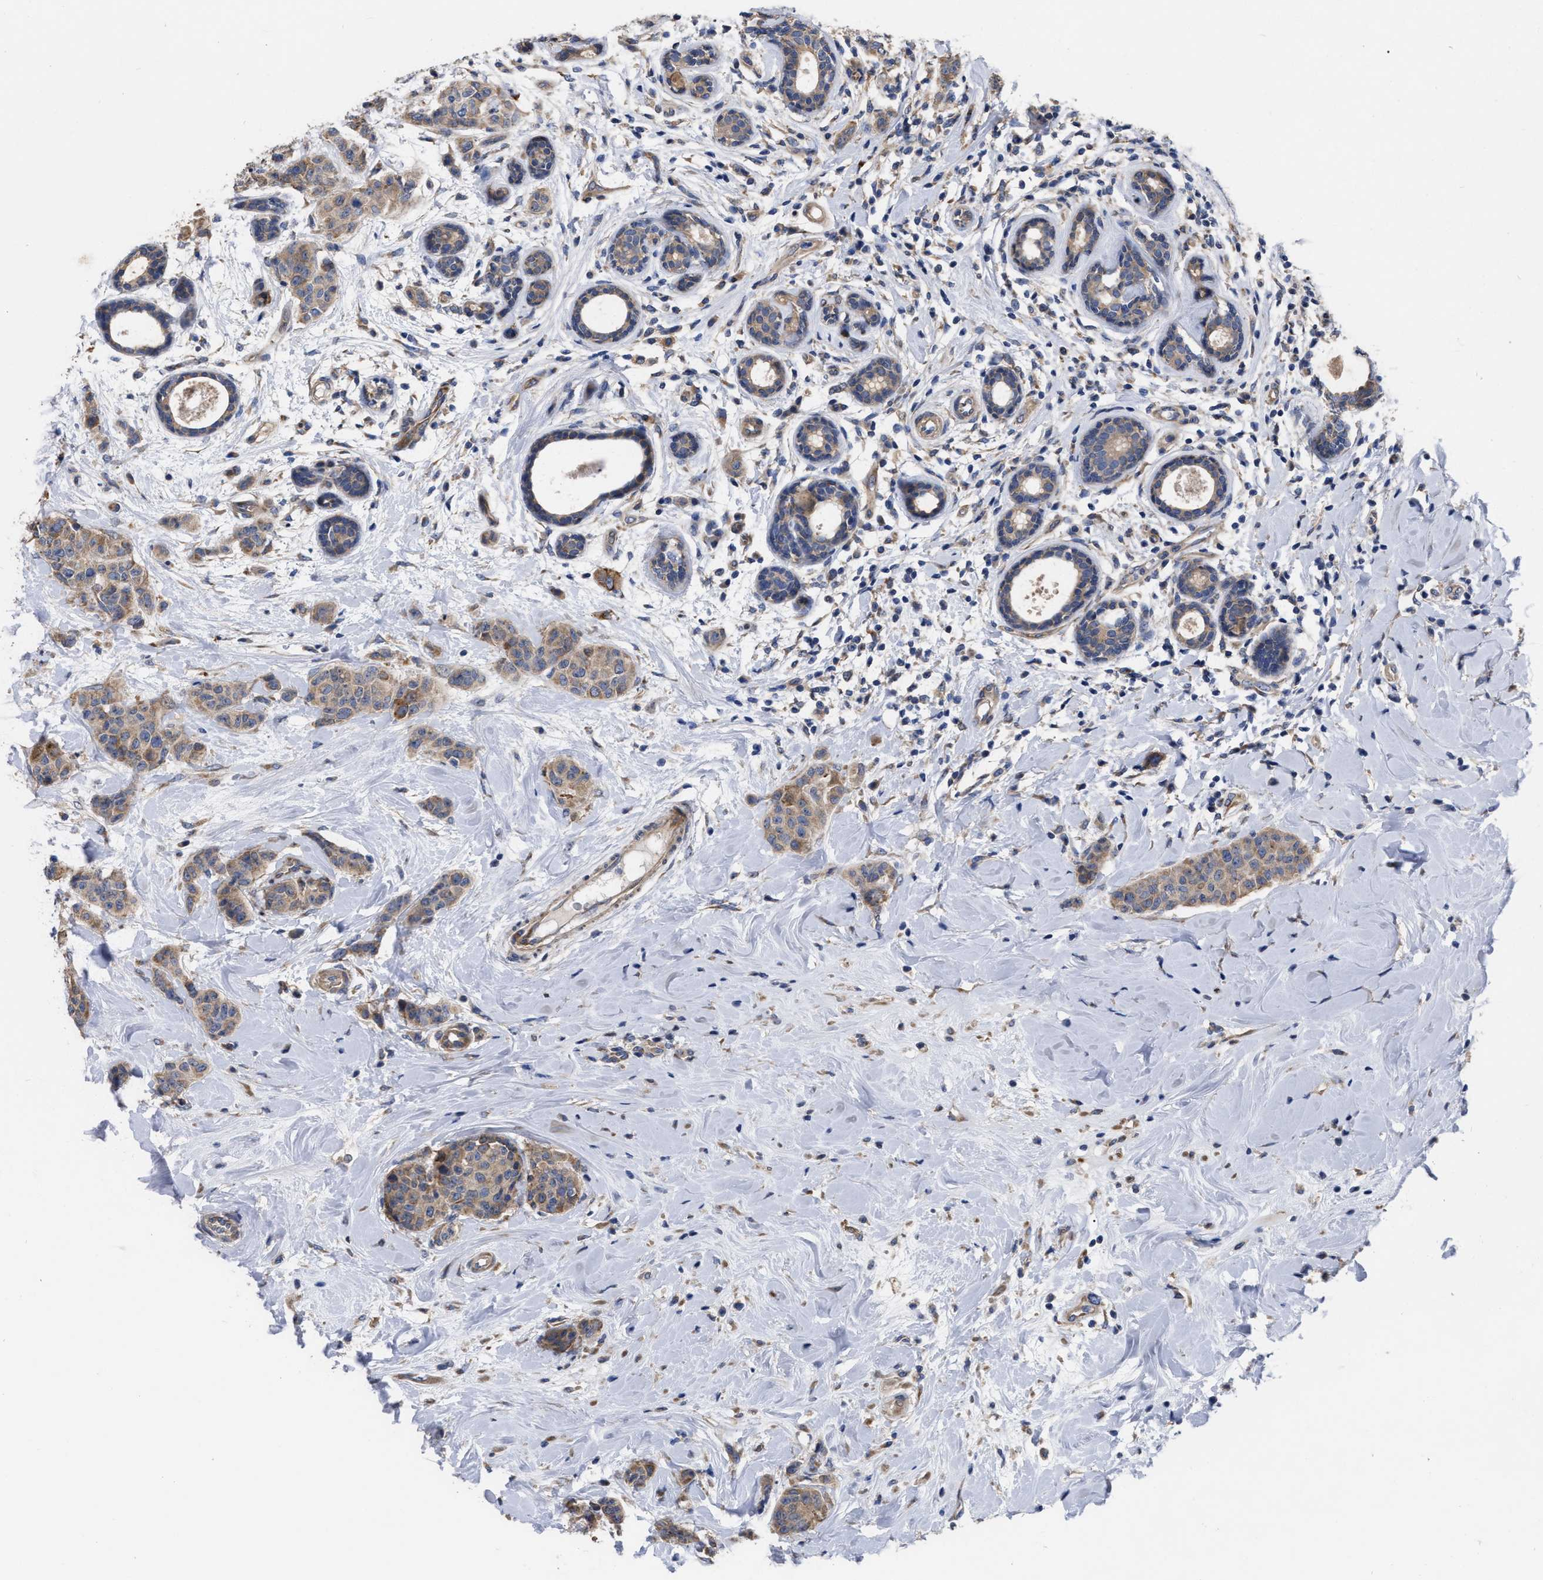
{"staining": {"intensity": "weak", "quantity": ">75%", "location": "cytoplasmic/membranous"}, "tissue": "breast cancer", "cell_type": "Tumor cells", "image_type": "cancer", "snomed": [{"axis": "morphology", "description": "Normal tissue, NOS"}, {"axis": "morphology", "description": "Duct carcinoma"}, {"axis": "topography", "description": "Breast"}], "caption": "The micrograph reveals immunohistochemical staining of breast infiltrating ductal carcinoma. There is weak cytoplasmic/membranous staining is appreciated in about >75% of tumor cells.", "gene": "MLST8", "patient": {"sex": "female", "age": 40}}